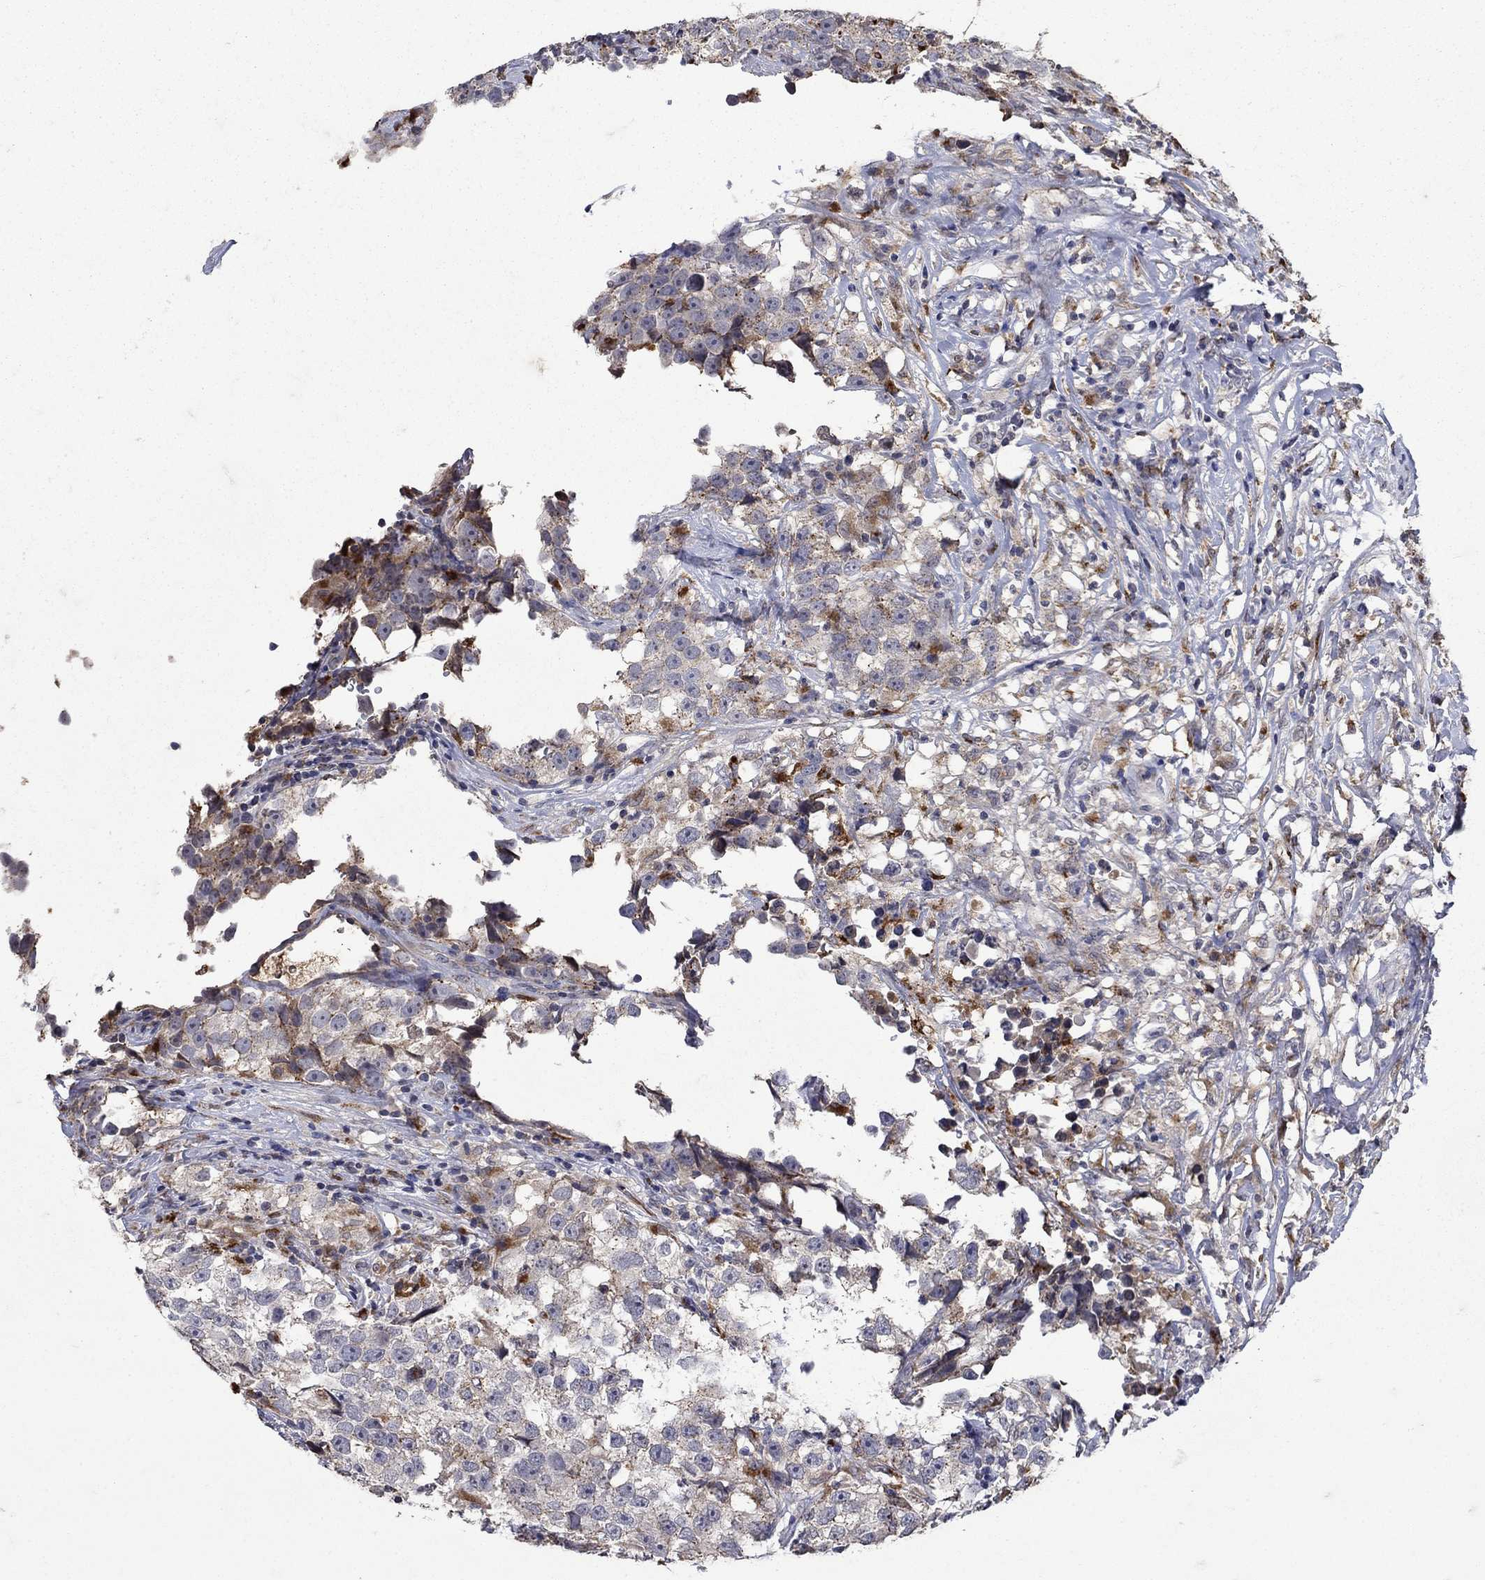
{"staining": {"intensity": "moderate", "quantity": "<25%", "location": "cytoplasmic/membranous"}, "tissue": "testis cancer", "cell_type": "Tumor cells", "image_type": "cancer", "snomed": [{"axis": "morphology", "description": "Seminoma, NOS"}, {"axis": "topography", "description": "Testis"}], "caption": "Immunohistochemistry (DAB (3,3'-diaminobenzidine)) staining of human testis cancer (seminoma) demonstrates moderate cytoplasmic/membranous protein expression in about <25% of tumor cells. The protein of interest is stained brown, and the nuclei are stained in blue (DAB (3,3'-diaminobenzidine) IHC with brightfield microscopy, high magnification).", "gene": "NPC2", "patient": {"sex": "male", "age": 46}}